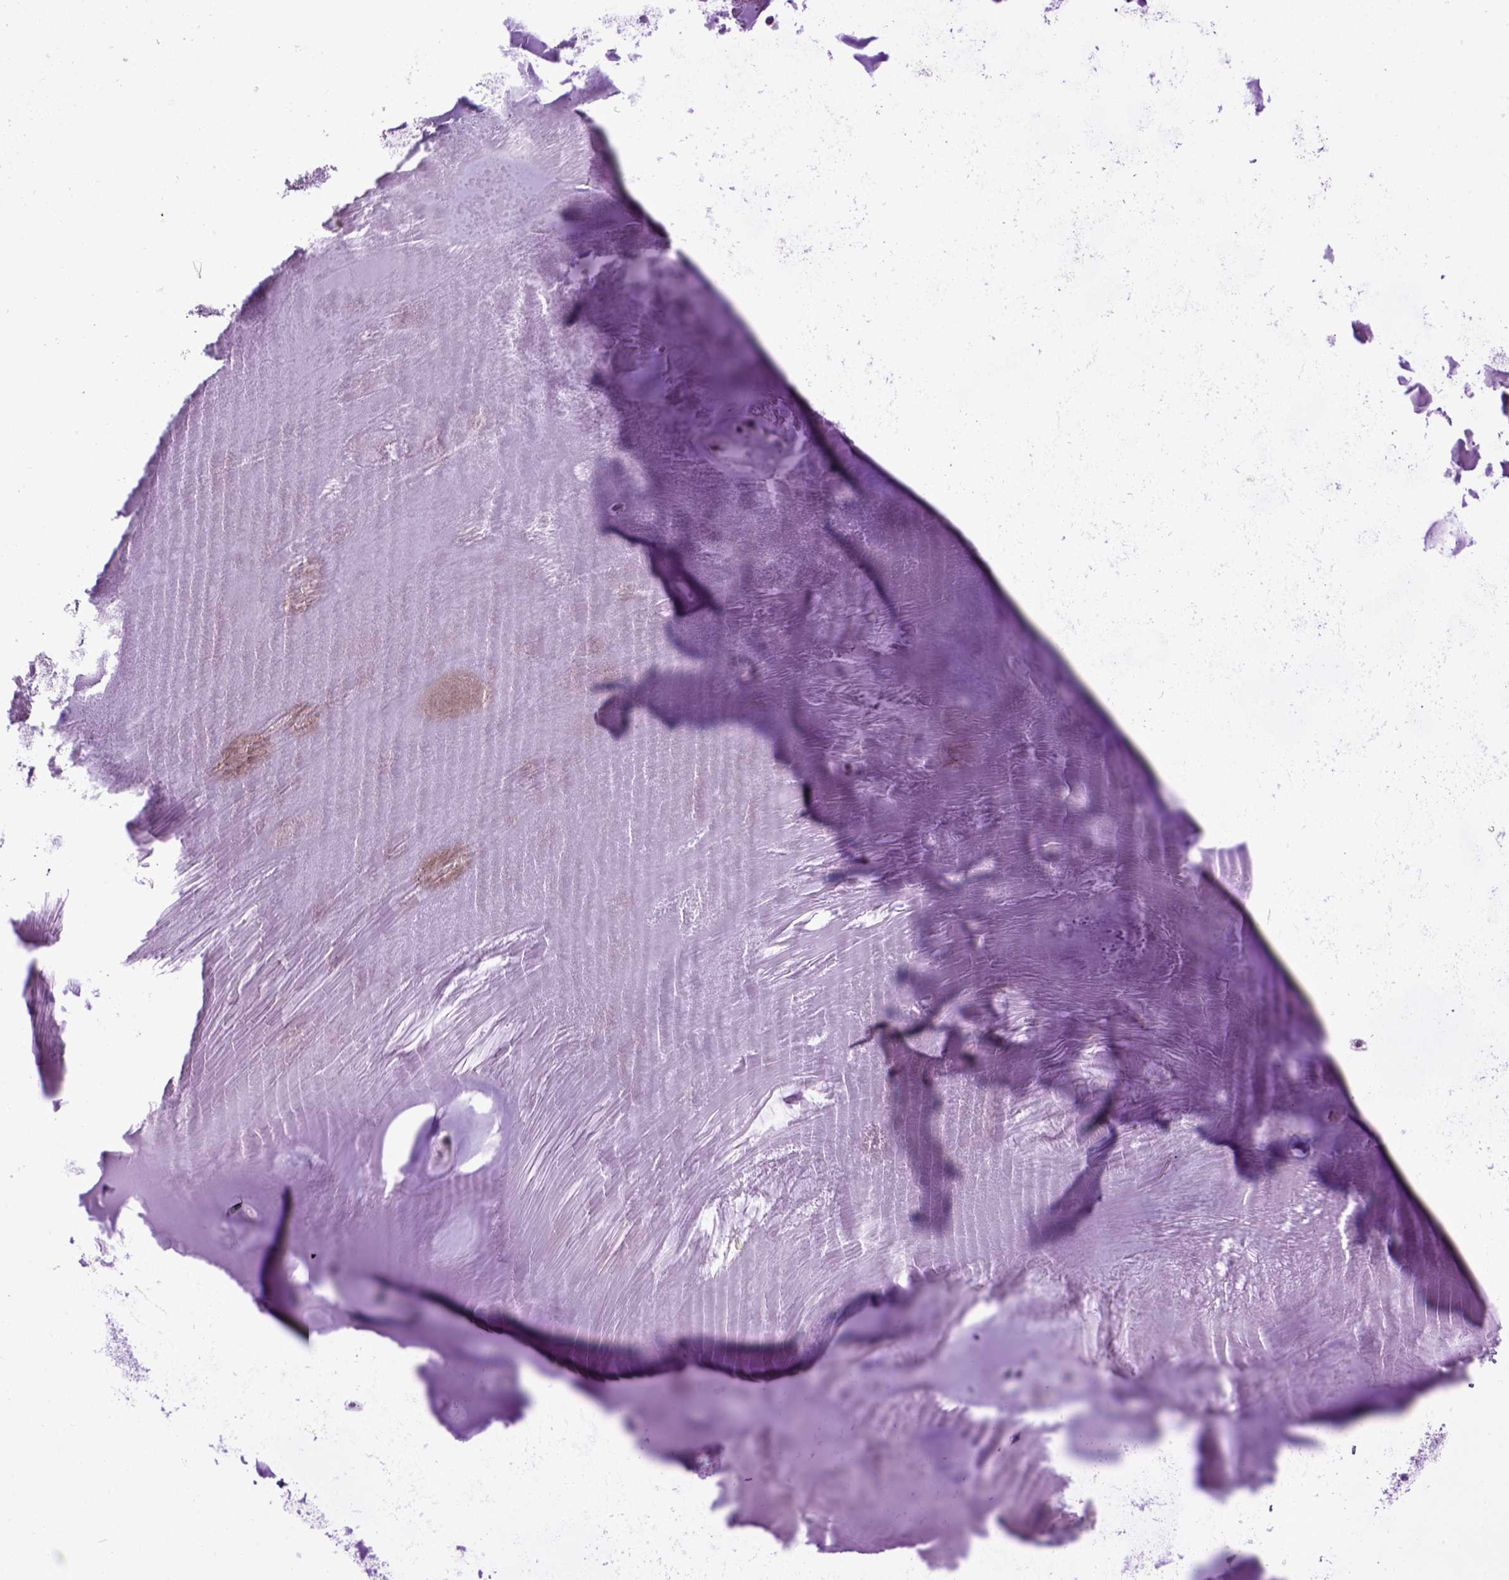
{"staining": {"intensity": "negative", "quantity": "none", "location": "none"}, "tissue": "soft tissue", "cell_type": "Chondrocytes", "image_type": "normal", "snomed": [{"axis": "morphology", "description": "Normal tissue, NOS"}, {"axis": "morphology", "description": "Squamous cell carcinoma, NOS"}, {"axis": "topography", "description": "Cartilage tissue"}, {"axis": "topography", "description": "Bronchus"}, {"axis": "topography", "description": "Lung"}], "caption": "Soft tissue stained for a protein using IHC reveals no staining chondrocytes.", "gene": "CELF1", "patient": {"sex": "male", "age": 66}}